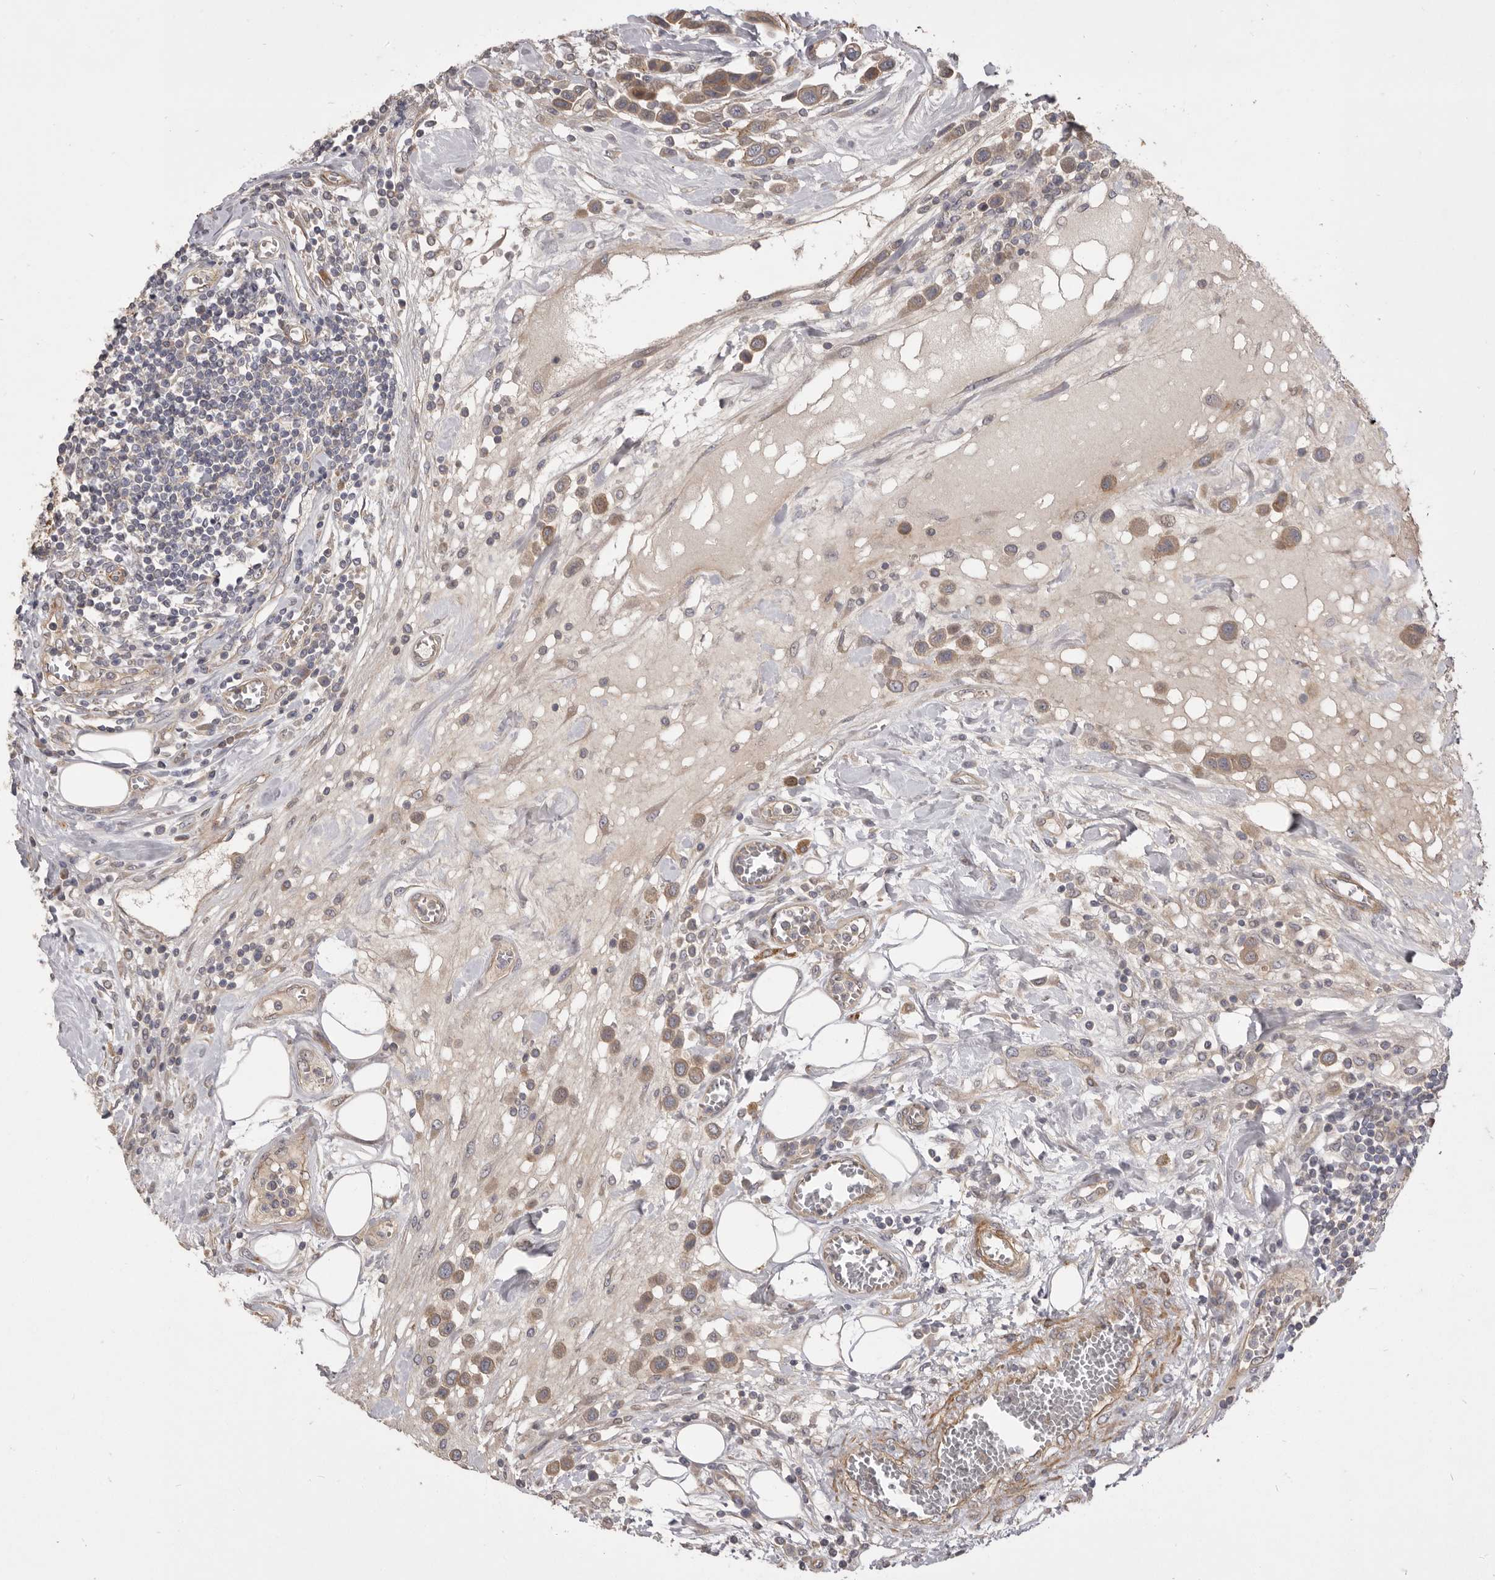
{"staining": {"intensity": "moderate", "quantity": ">75%", "location": "cytoplasmic/membranous"}, "tissue": "urothelial cancer", "cell_type": "Tumor cells", "image_type": "cancer", "snomed": [{"axis": "morphology", "description": "Urothelial carcinoma, High grade"}, {"axis": "topography", "description": "Urinary bladder"}], "caption": "Urothelial carcinoma (high-grade) tissue displays moderate cytoplasmic/membranous staining in approximately >75% of tumor cells, visualized by immunohistochemistry.", "gene": "VPS45", "patient": {"sex": "male", "age": 50}}